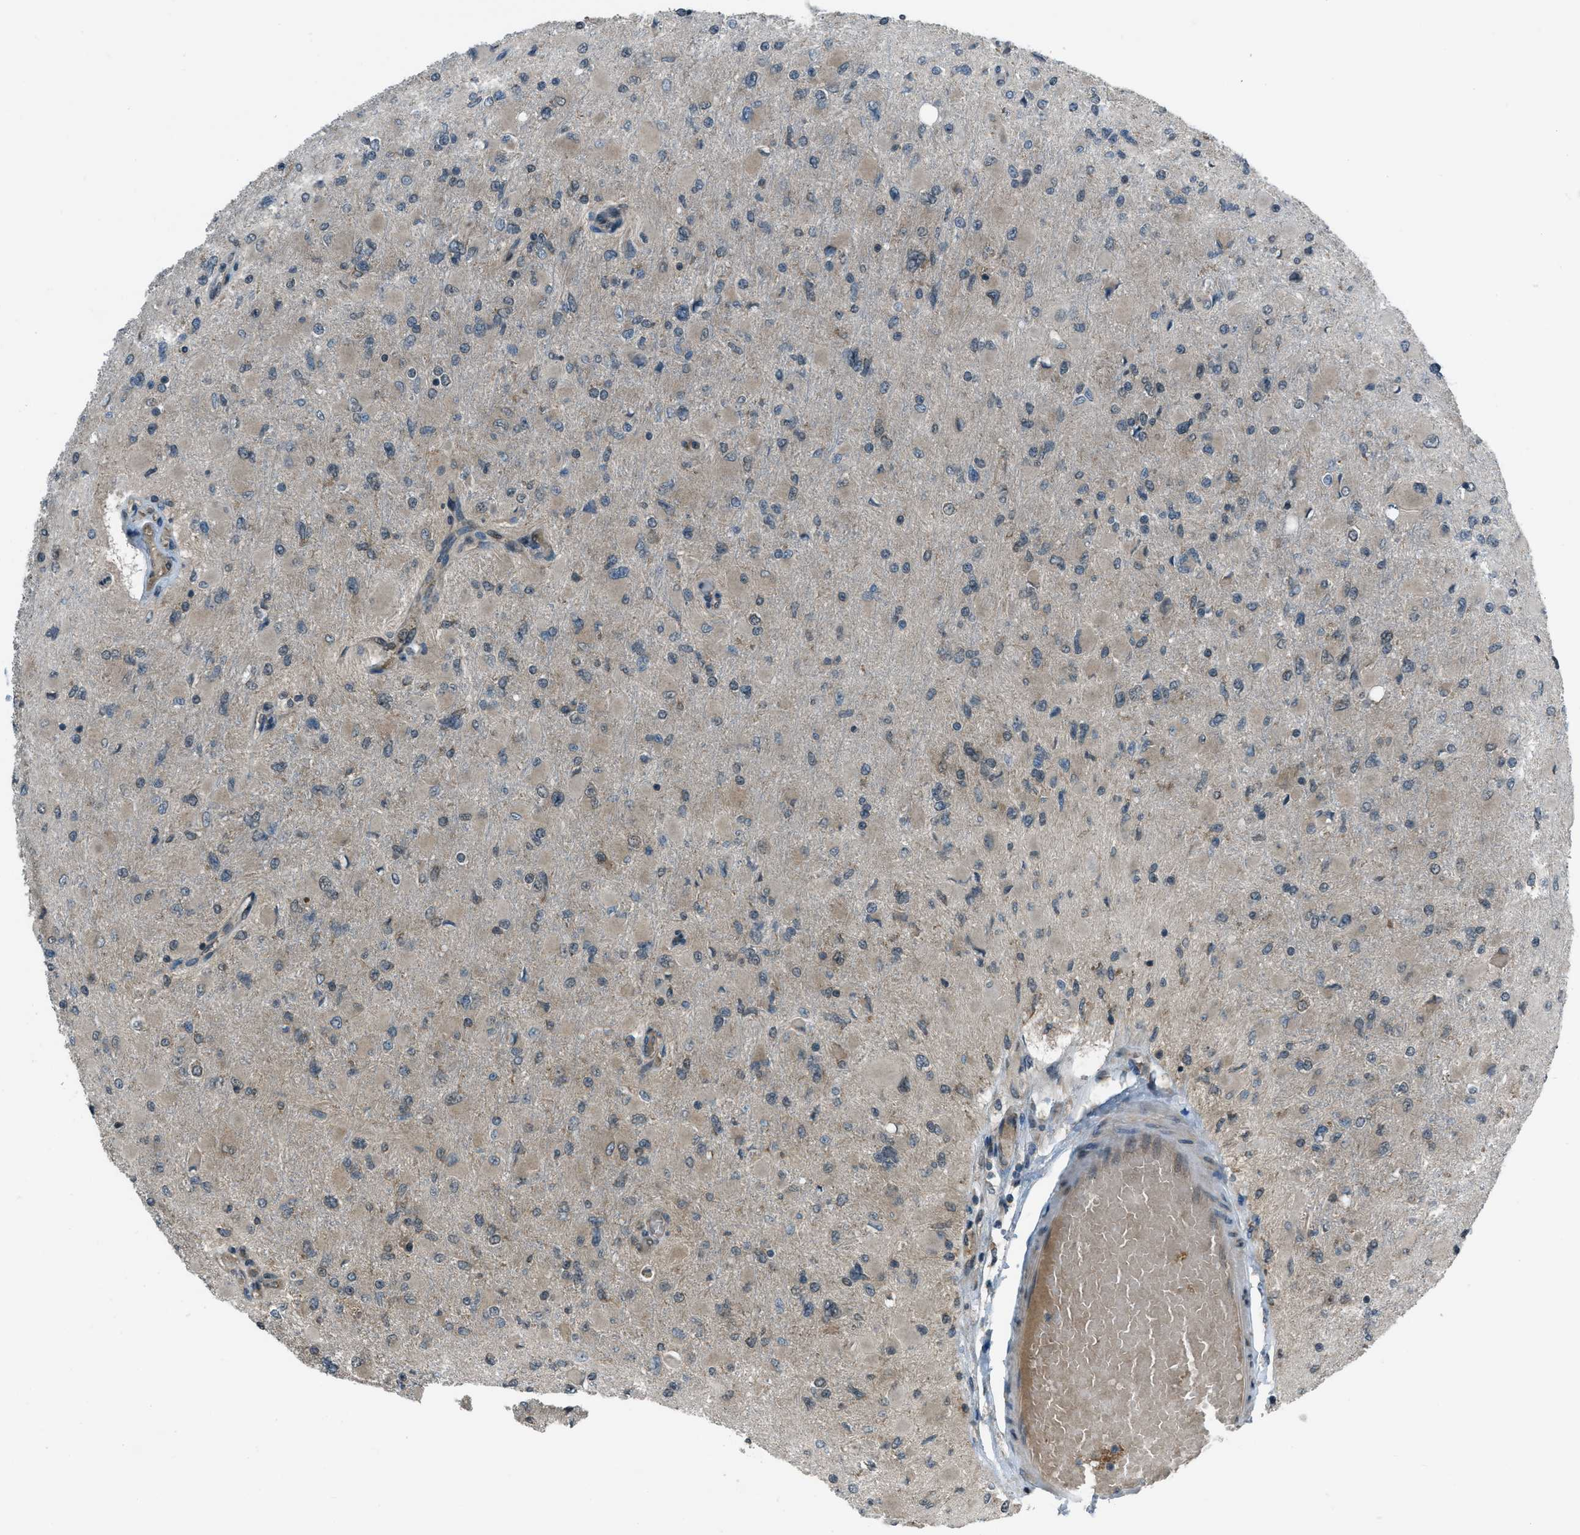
{"staining": {"intensity": "negative", "quantity": "none", "location": "none"}, "tissue": "glioma", "cell_type": "Tumor cells", "image_type": "cancer", "snomed": [{"axis": "morphology", "description": "Glioma, malignant, High grade"}, {"axis": "topography", "description": "Cerebral cortex"}], "caption": "A micrograph of glioma stained for a protein displays no brown staining in tumor cells. Brightfield microscopy of IHC stained with DAB (brown) and hematoxylin (blue), captured at high magnification.", "gene": "ASAP2", "patient": {"sex": "female", "age": 36}}